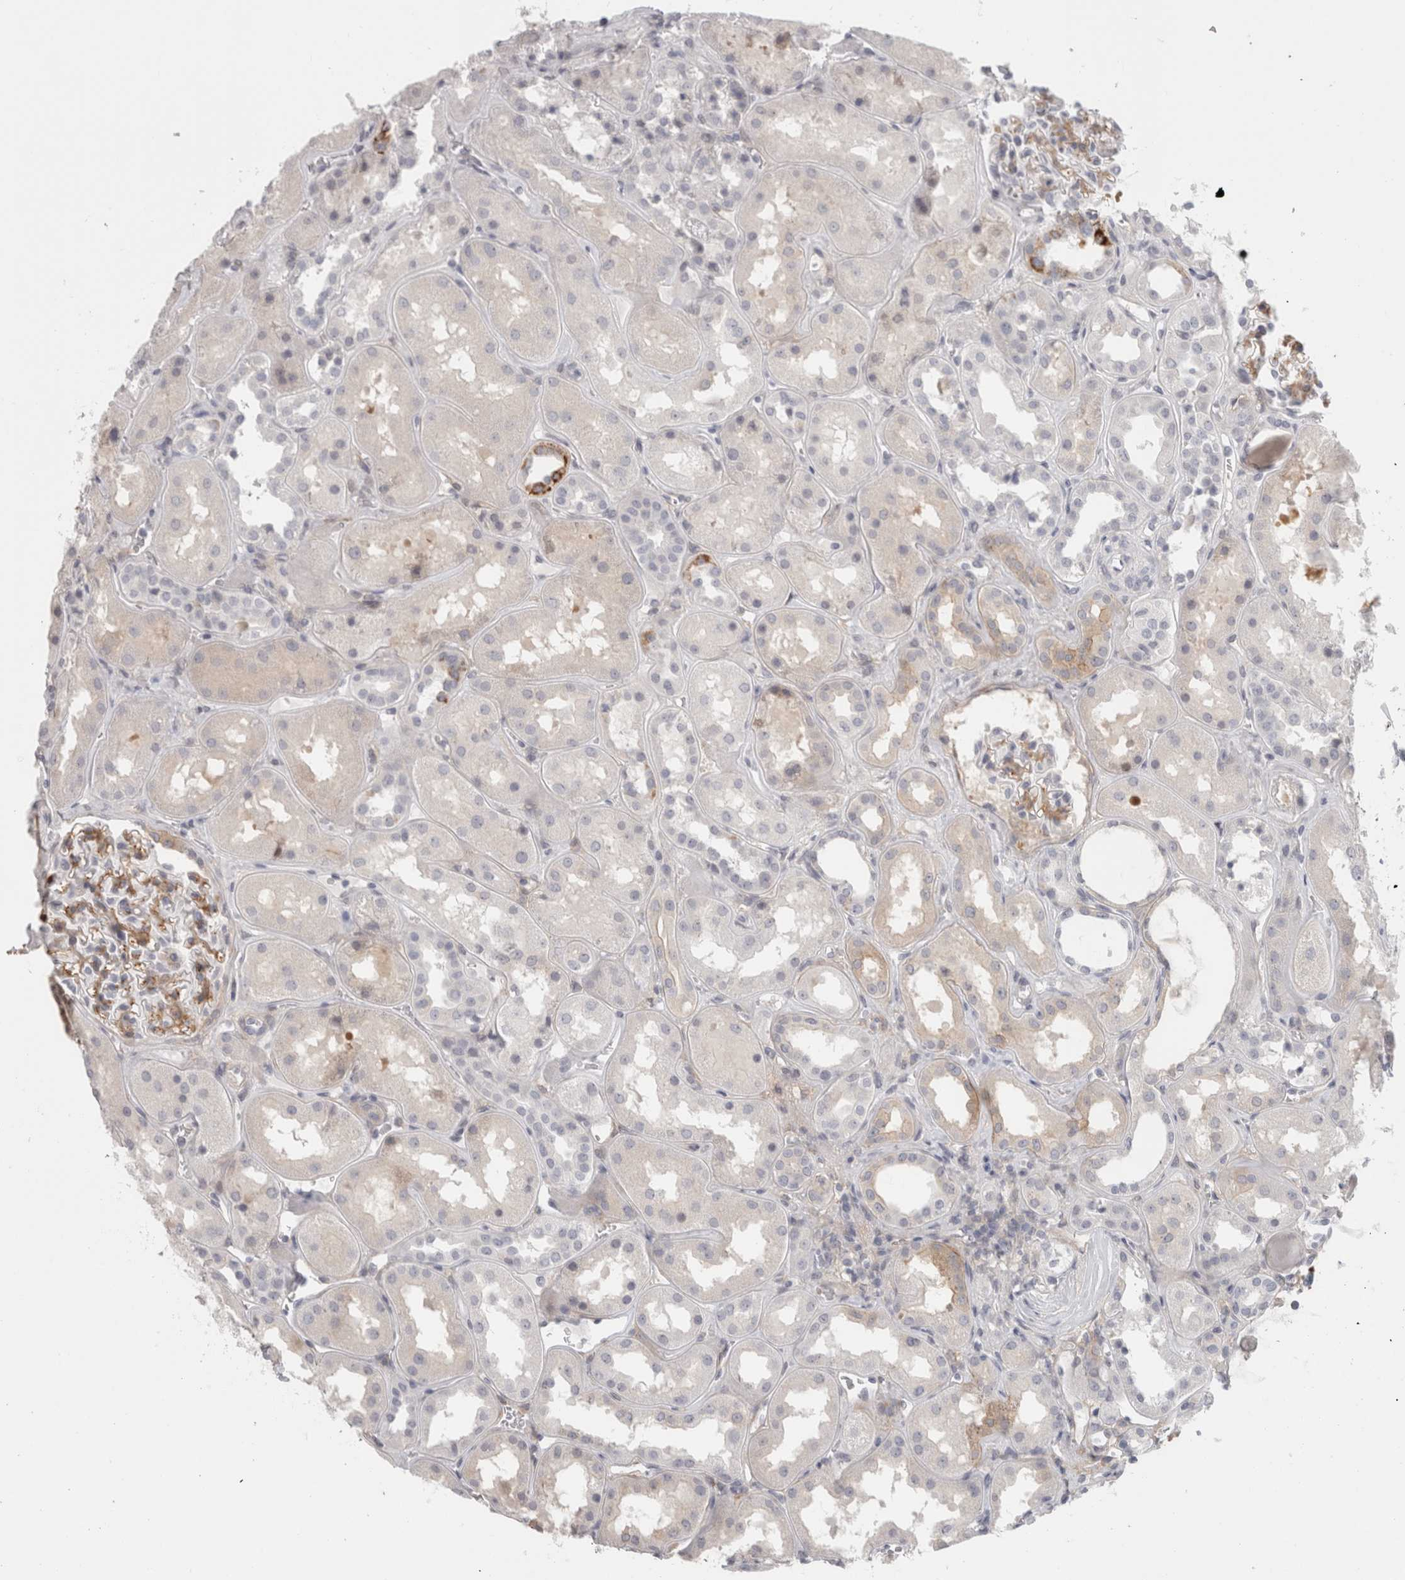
{"staining": {"intensity": "moderate", "quantity": "25%-75%", "location": "cytoplasmic/membranous"}, "tissue": "kidney", "cell_type": "Cells in glomeruli", "image_type": "normal", "snomed": [{"axis": "morphology", "description": "Normal tissue, NOS"}, {"axis": "topography", "description": "Kidney"}], "caption": "The histopathology image demonstrates staining of benign kidney, revealing moderate cytoplasmic/membranous protein positivity (brown color) within cells in glomeruli. (IHC, brightfield microscopy, high magnification).", "gene": "FBLIM1", "patient": {"sex": "male", "age": 70}}